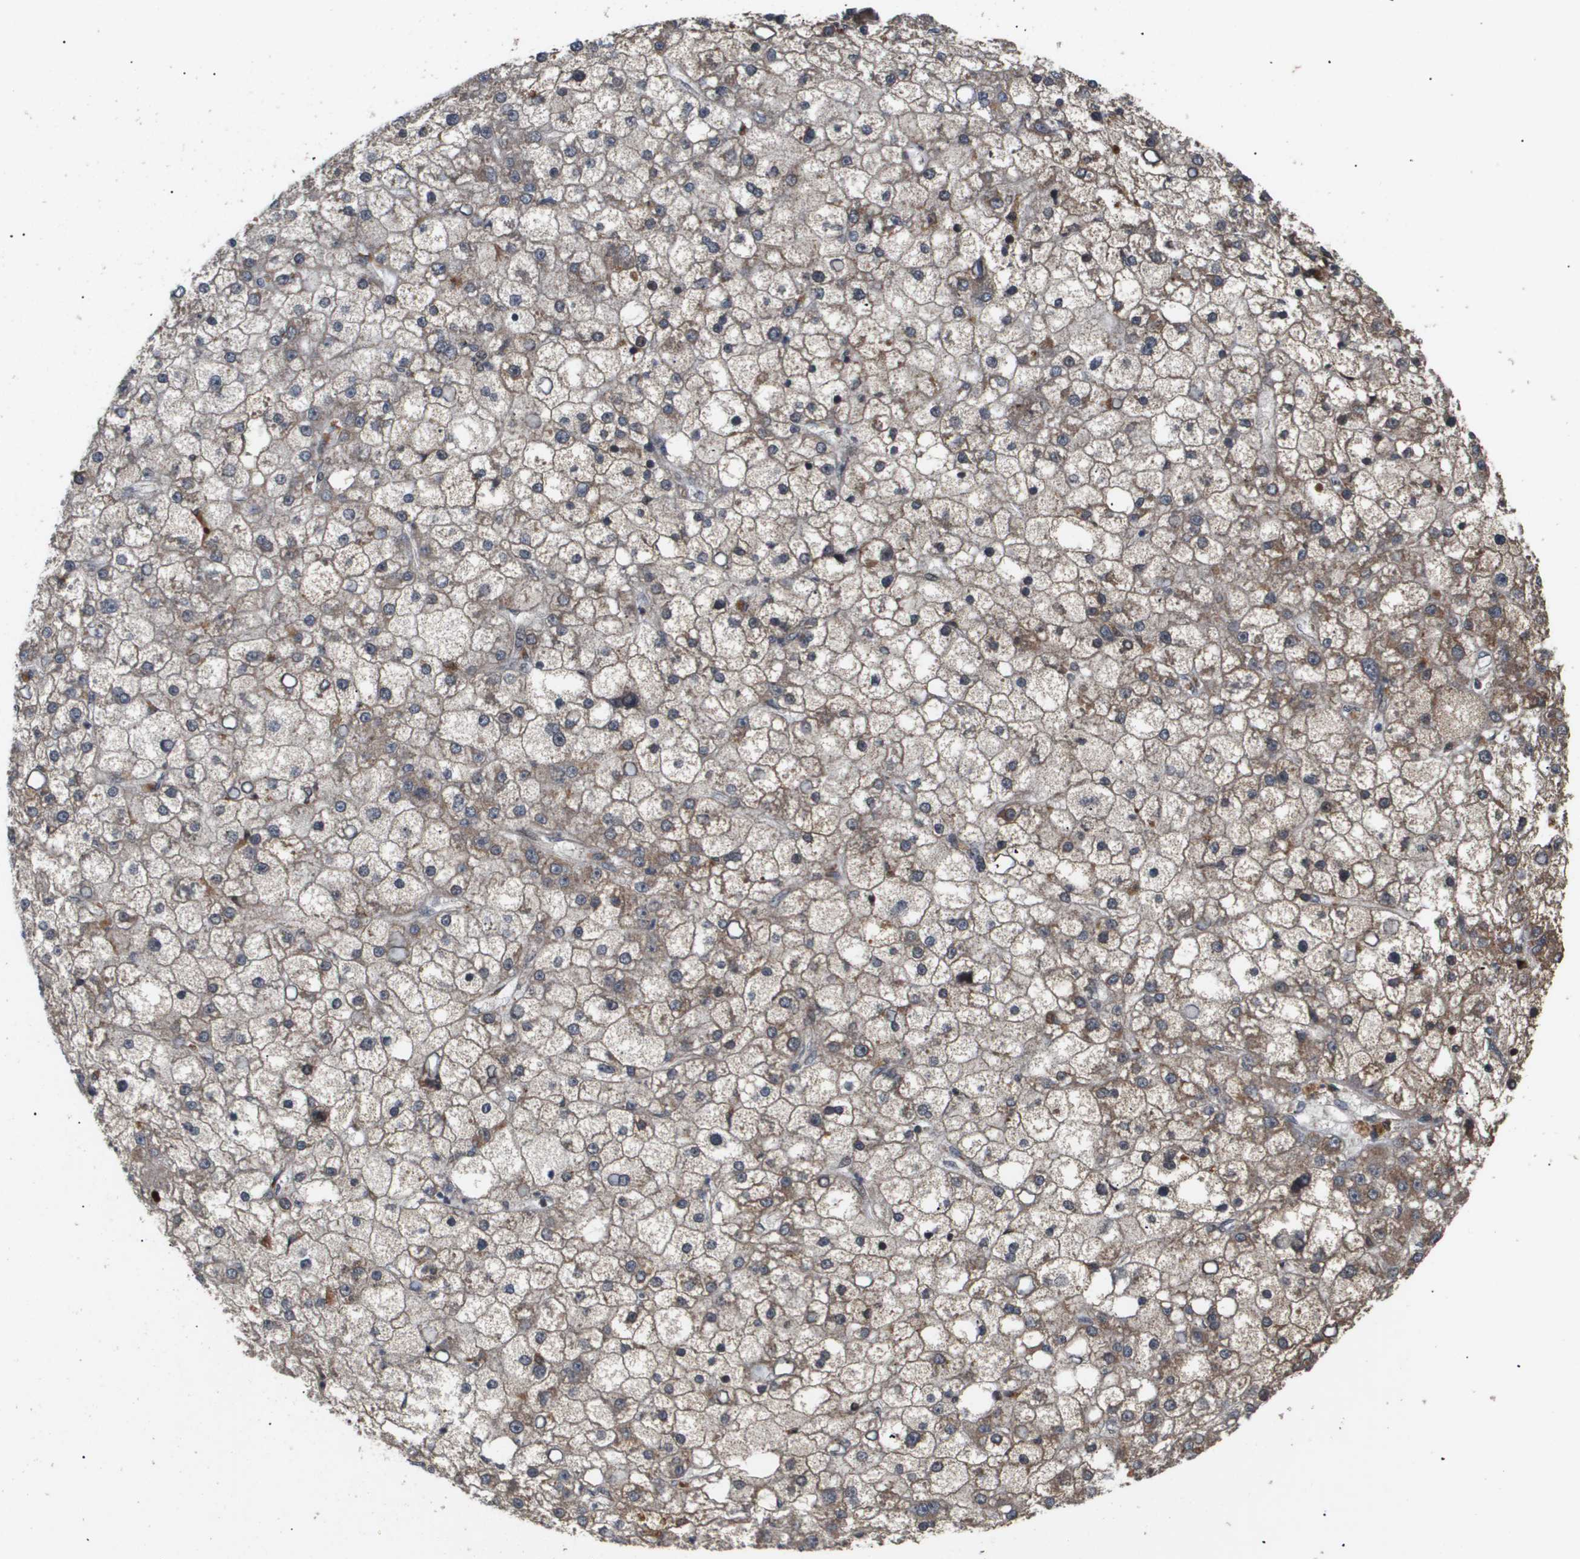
{"staining": {"intensity": "moderate", "quantity": "<25%", "location": "cytoplasmic/membranous"}, "tissue": "liver cancer", "cell_type": "Tumor cells", "image_type": "cancer", "snomed": [{"axis": "morphology", "description": "Carcinoma, Hepatocellular, NOS"}, {"axis": "topography", "description": "Liver"}], "caption": "Liver cancer was stained to show a protein in brown. There is low levels of moderate cytoplasmic/membranous positivity in approximately <25% of tumor cells.", "gene": "PDGFB", "patient": {"sex": "male", "age": 67}}